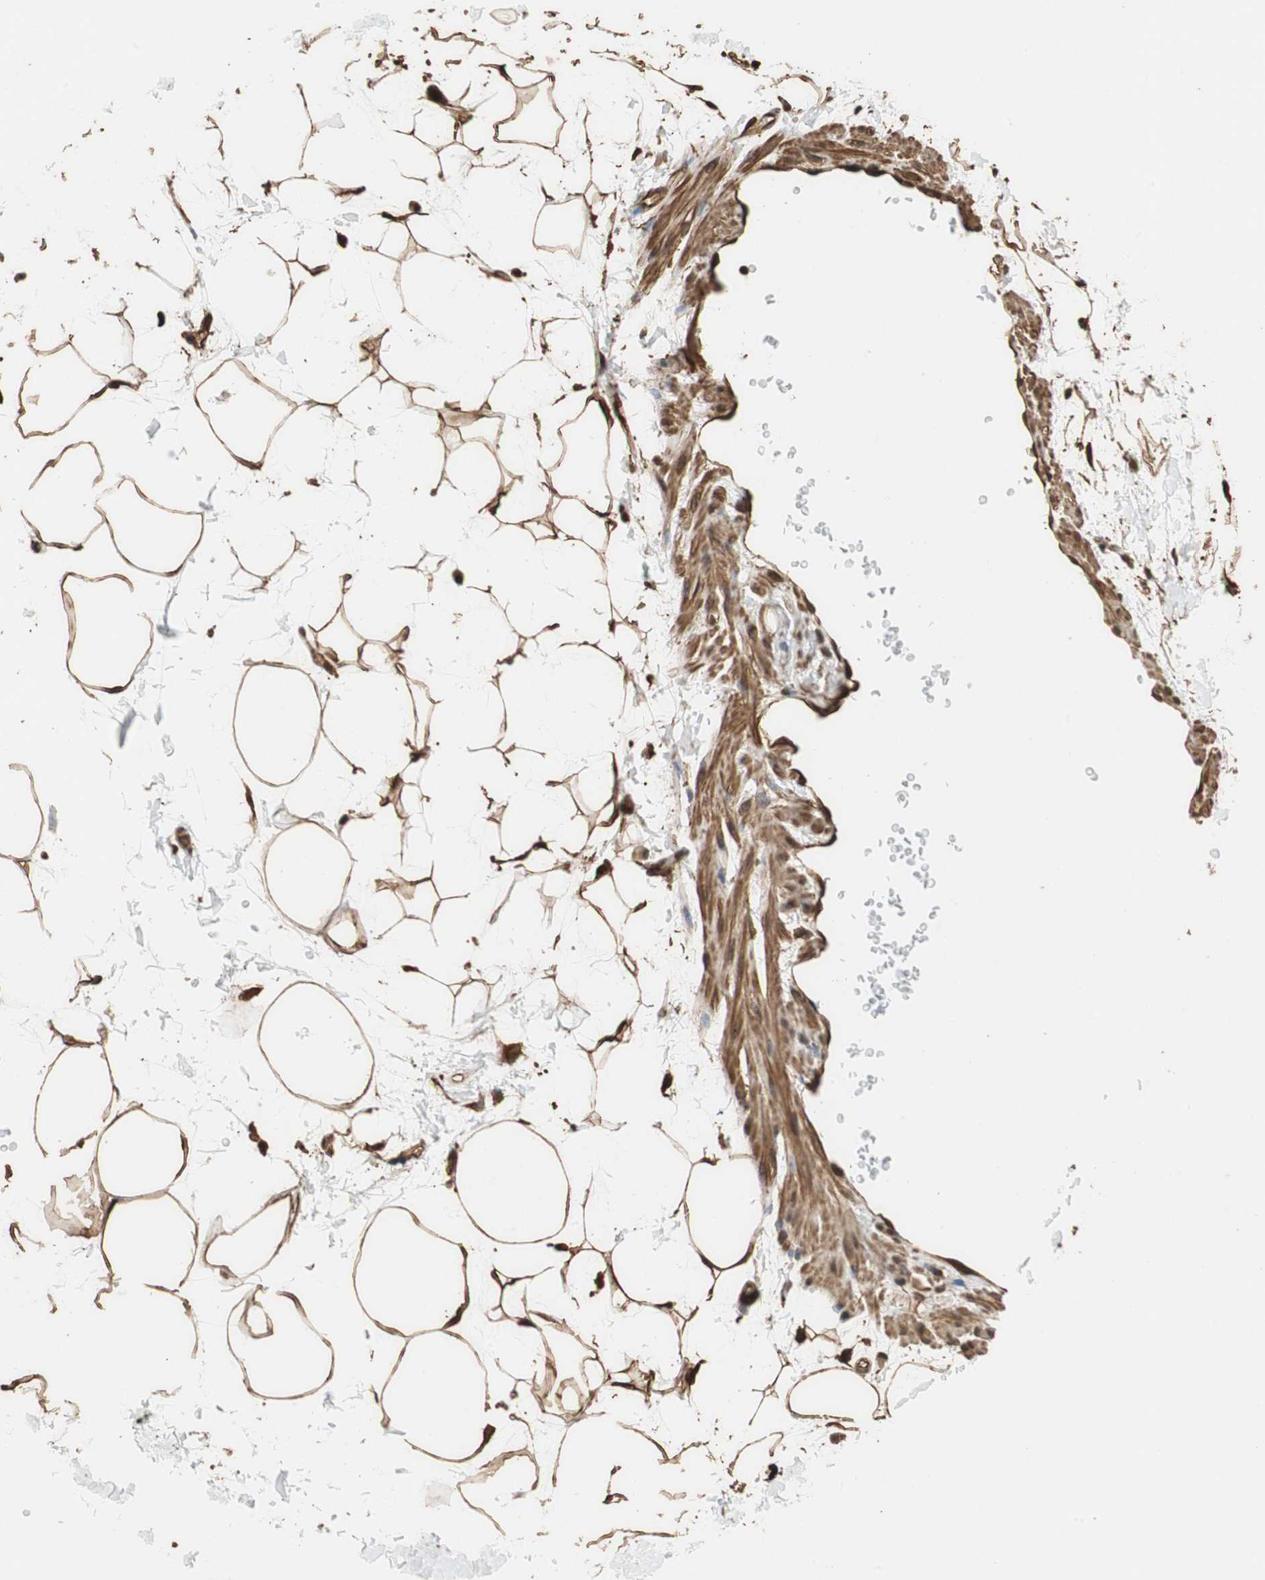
{"staining": {"intensity": "strong", "quantity": ">75%", "location": "cytoplasmic/membranous,nuclear"}, "tissue": "adipose tissue", "cell_type": "Adipocytes", "image_type": "normal", "snomed": [{"axis": "morphology", "description": "Normal tissue, NOS"}, {"axis": "topography", "description": "Soft tissue"}], "caption": "This photomicrograph shows immunohistochemistry staining of unremarkable adipose tissue, with high strong cytoplasmic/membranous,nuclear staining in approximately >75% of adipocytes.", "gene": "CDC5L", "patient": {"sex": "male", "age": 72}}